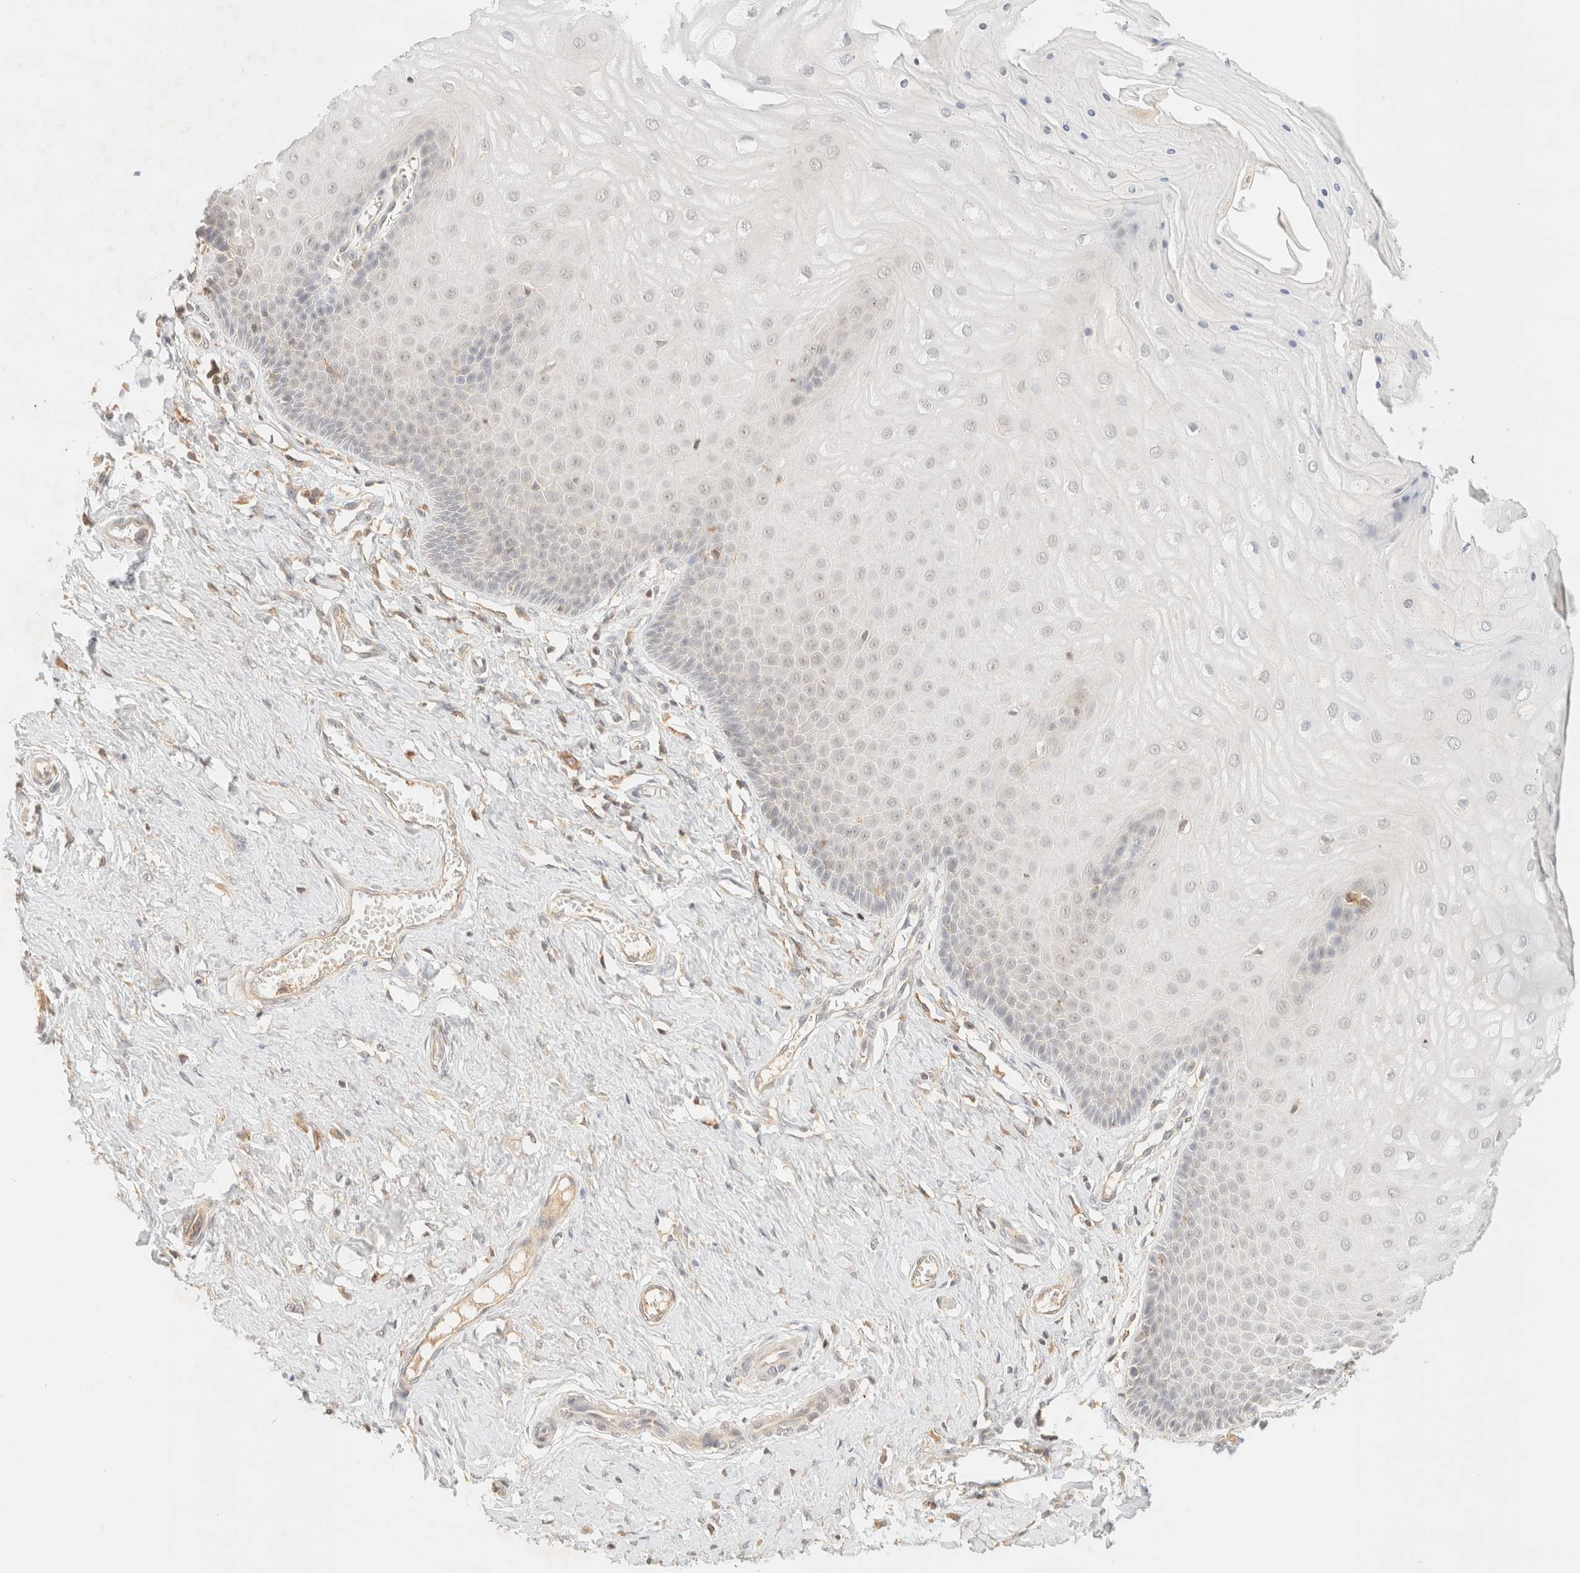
{"staining": {"intensity": "negative", "quantity": "none", "location": "none"}, "tissue": "cervix", "cell_type": "Squamous epithelial cells", "image_type": "normal", "snomed": [{"axis": "morphology", "description": "Normal tissue, NOS"}, {"axis": "topography", "description": "Cervix"}], "caption": "This is a micrograph of IHC staining of unremarkable cervix, which shows no positivity in squamous epithelial cells.", "gene": "TIMD4", "patient": {"sex": "female", "age": 55}}